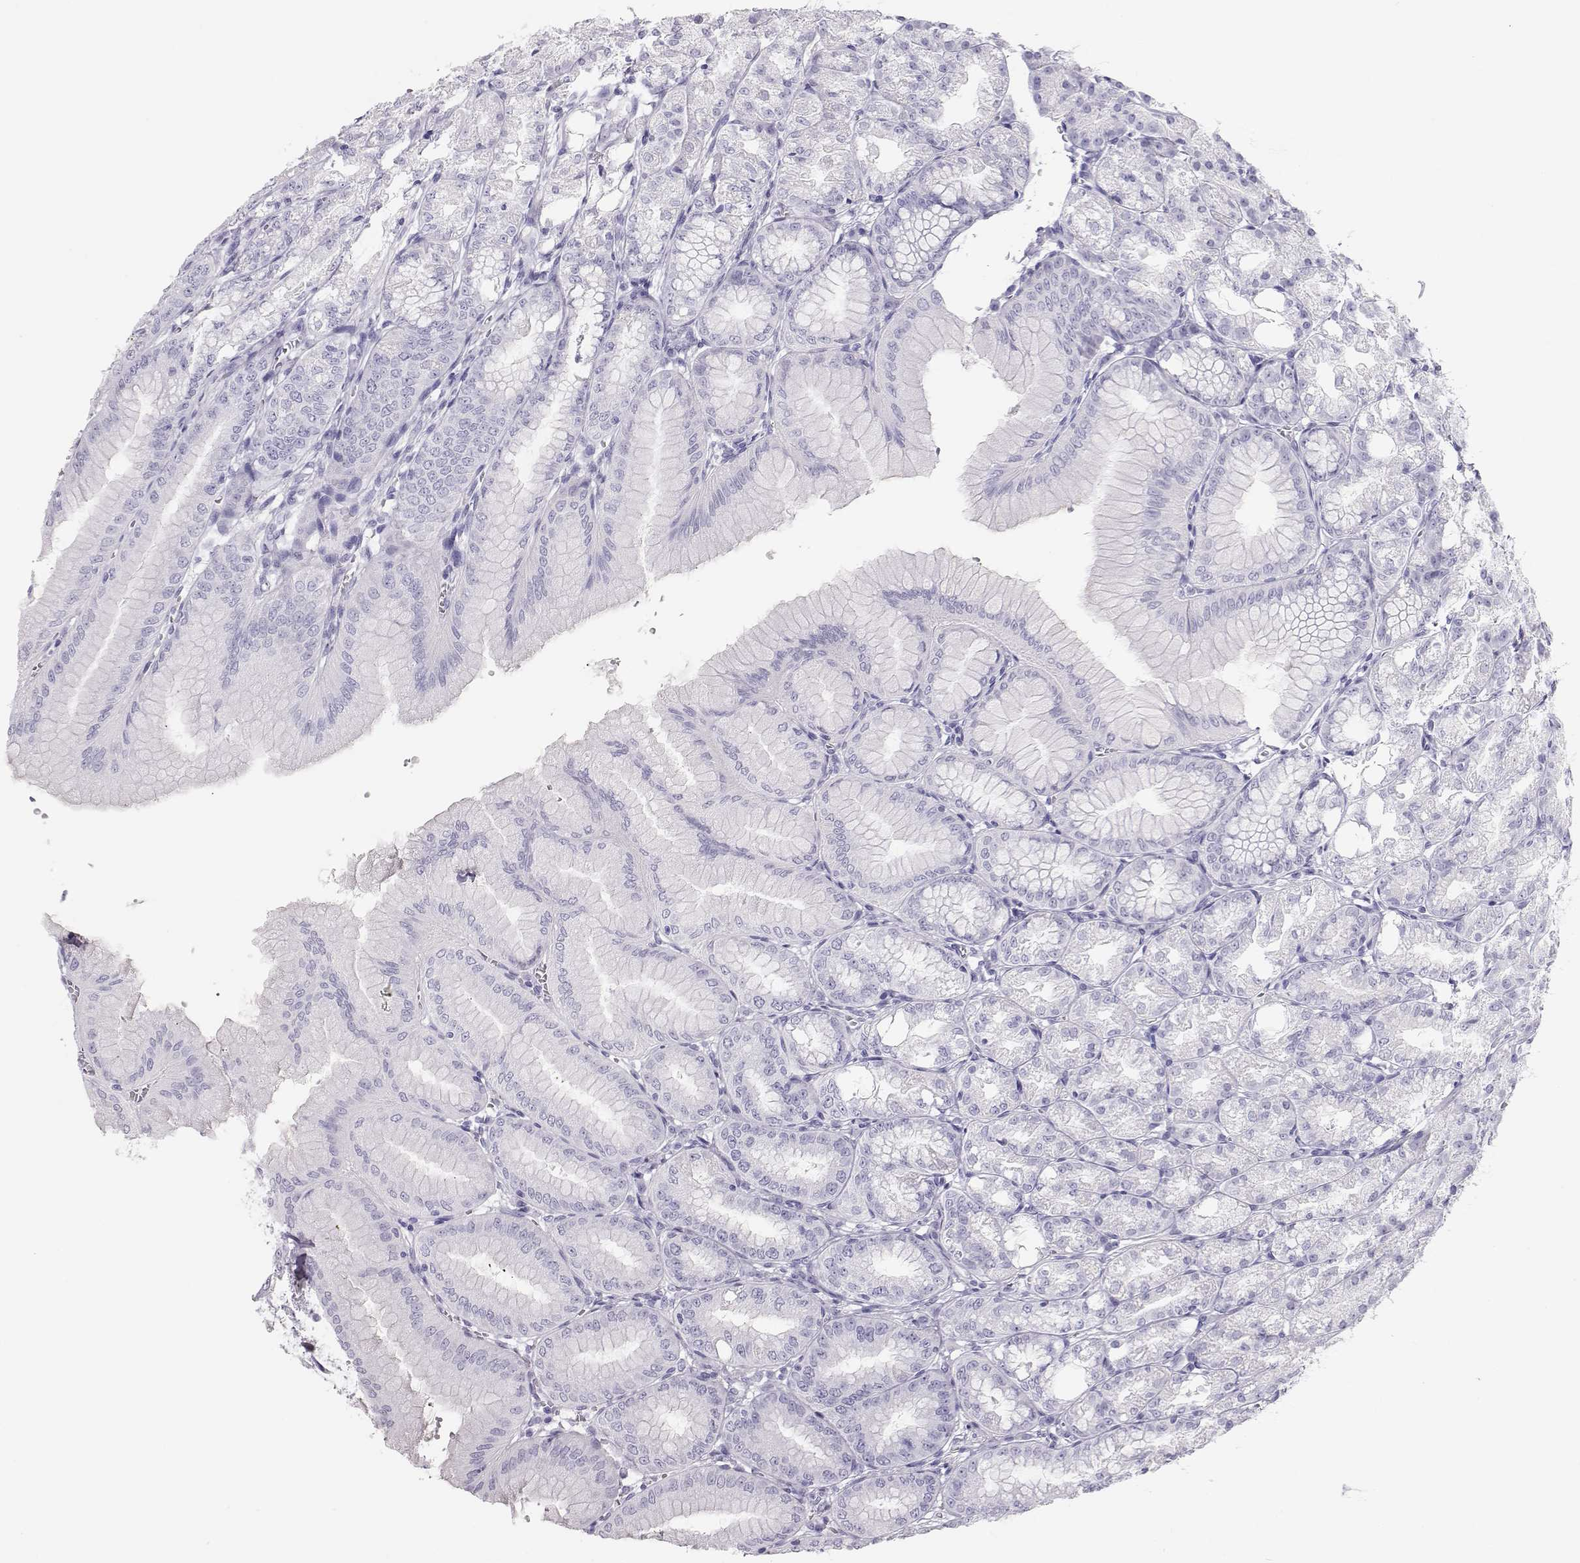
{"staining": {"intensity": "negative", "quantity": "none", "location": "none"}, "tissue": "stomach", "cell_type": "Glandular cells", "image_type": "normal", "snomed": [{"axis": "morphology", "description": "Normal tissue, NOS"}, {"axis": "topography", "description": "Stomach, lower"}], "caption": "The IHC histopathology image has no significant expression in glandular cells of stomach.", "gene": "TKTL1", "patient": {"sex": "male", "age": 71}}